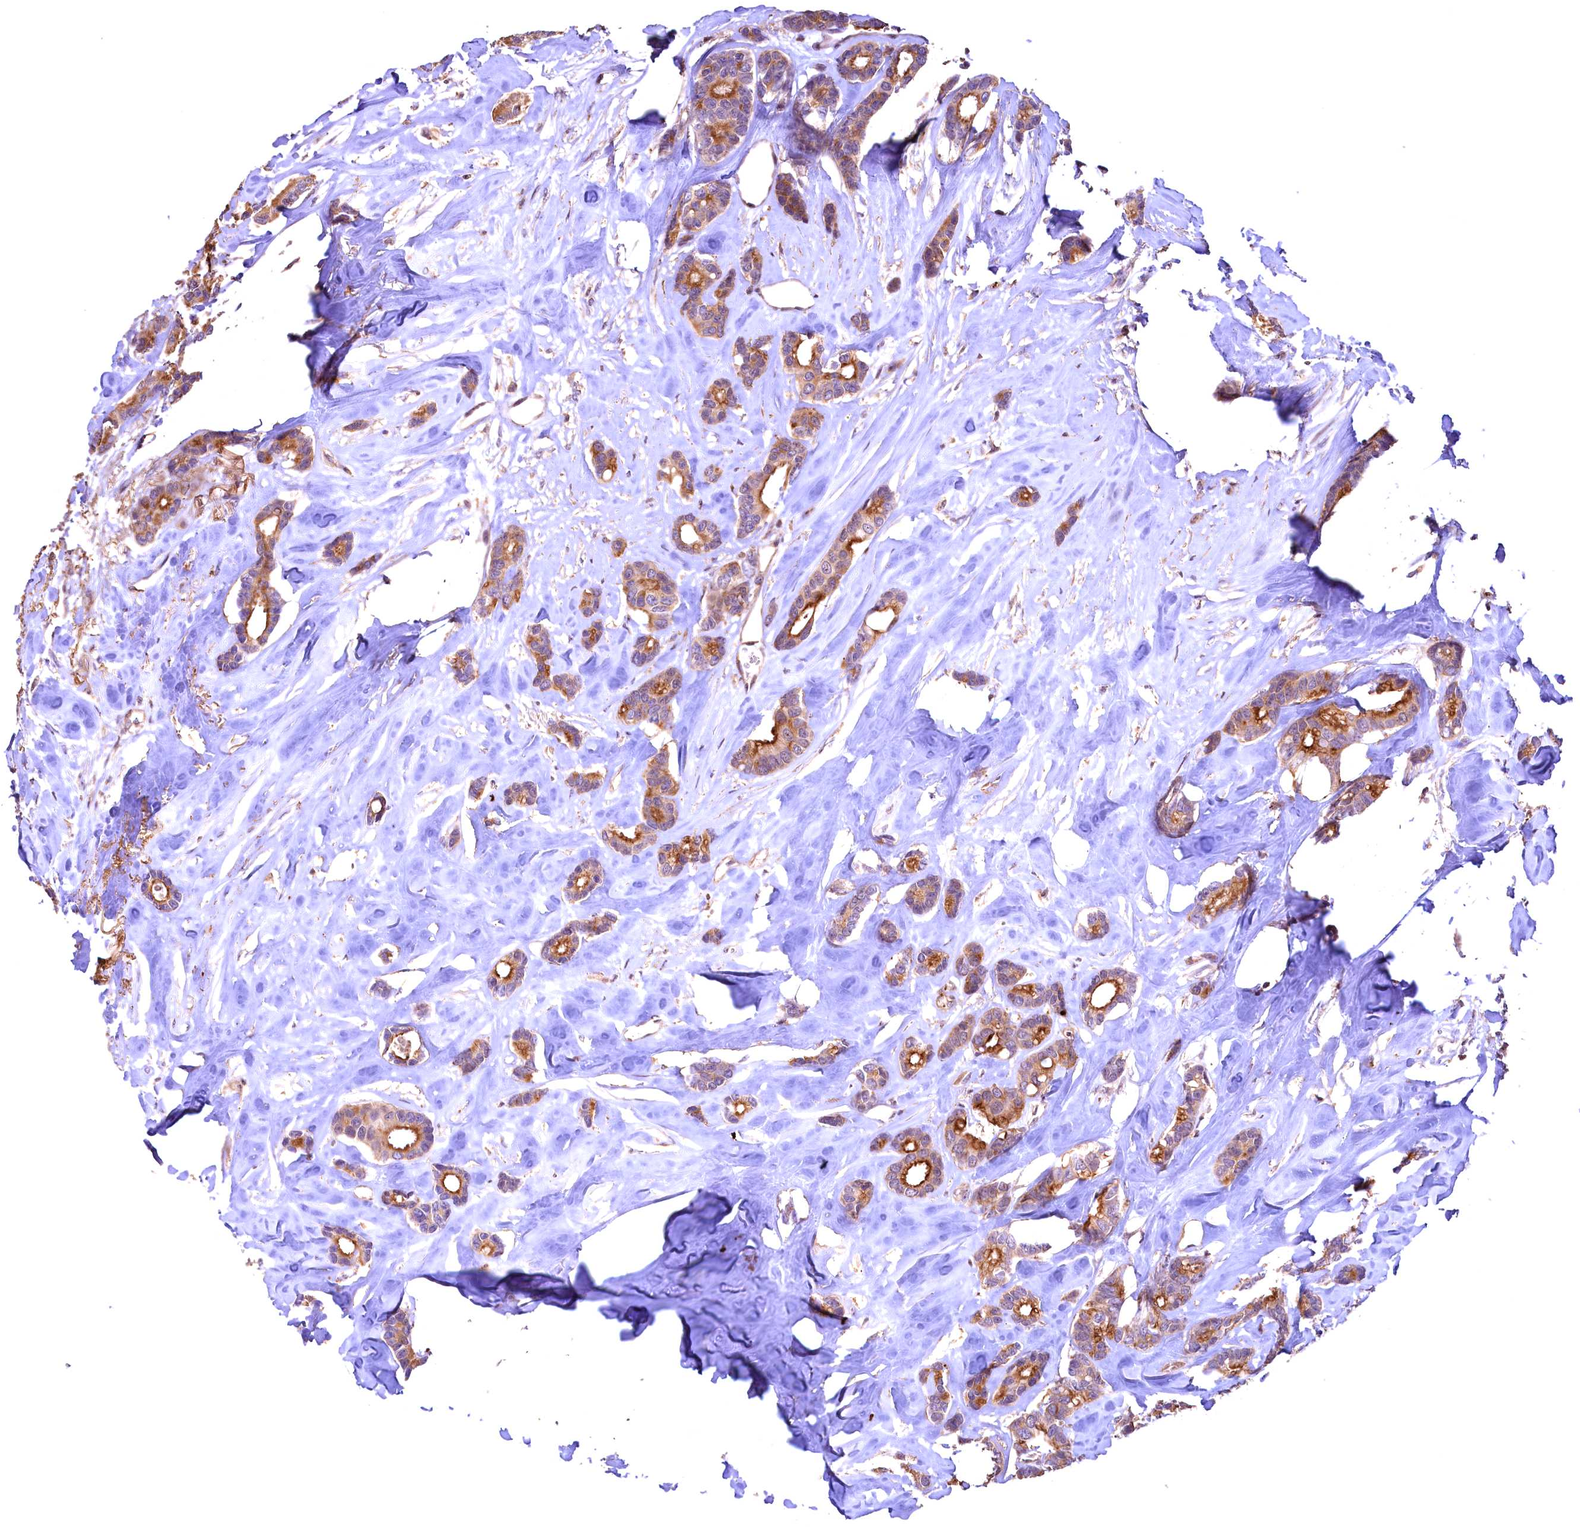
{"staining": {"intensity": "moderate", "quantity": ">75%", "location": "cytoplasmic/membranous"}, "tissue": "breast cancer", "cell_type": "Tumor cells", "image_type": "cancer", "snomed": [{"axis": "morphology", "description": "Duct carcinoma"}, {"axis": "topography", "description": "Breast"}], "caption": "IHC image of breast cancer stained for a protein (brown), which demonstrates medium levels of moderate cytoplasmic/membranous expression in approximately >75% of tumor cells.", "gene": "FUZ", "patient": {"sex": "female", "age": 87}}